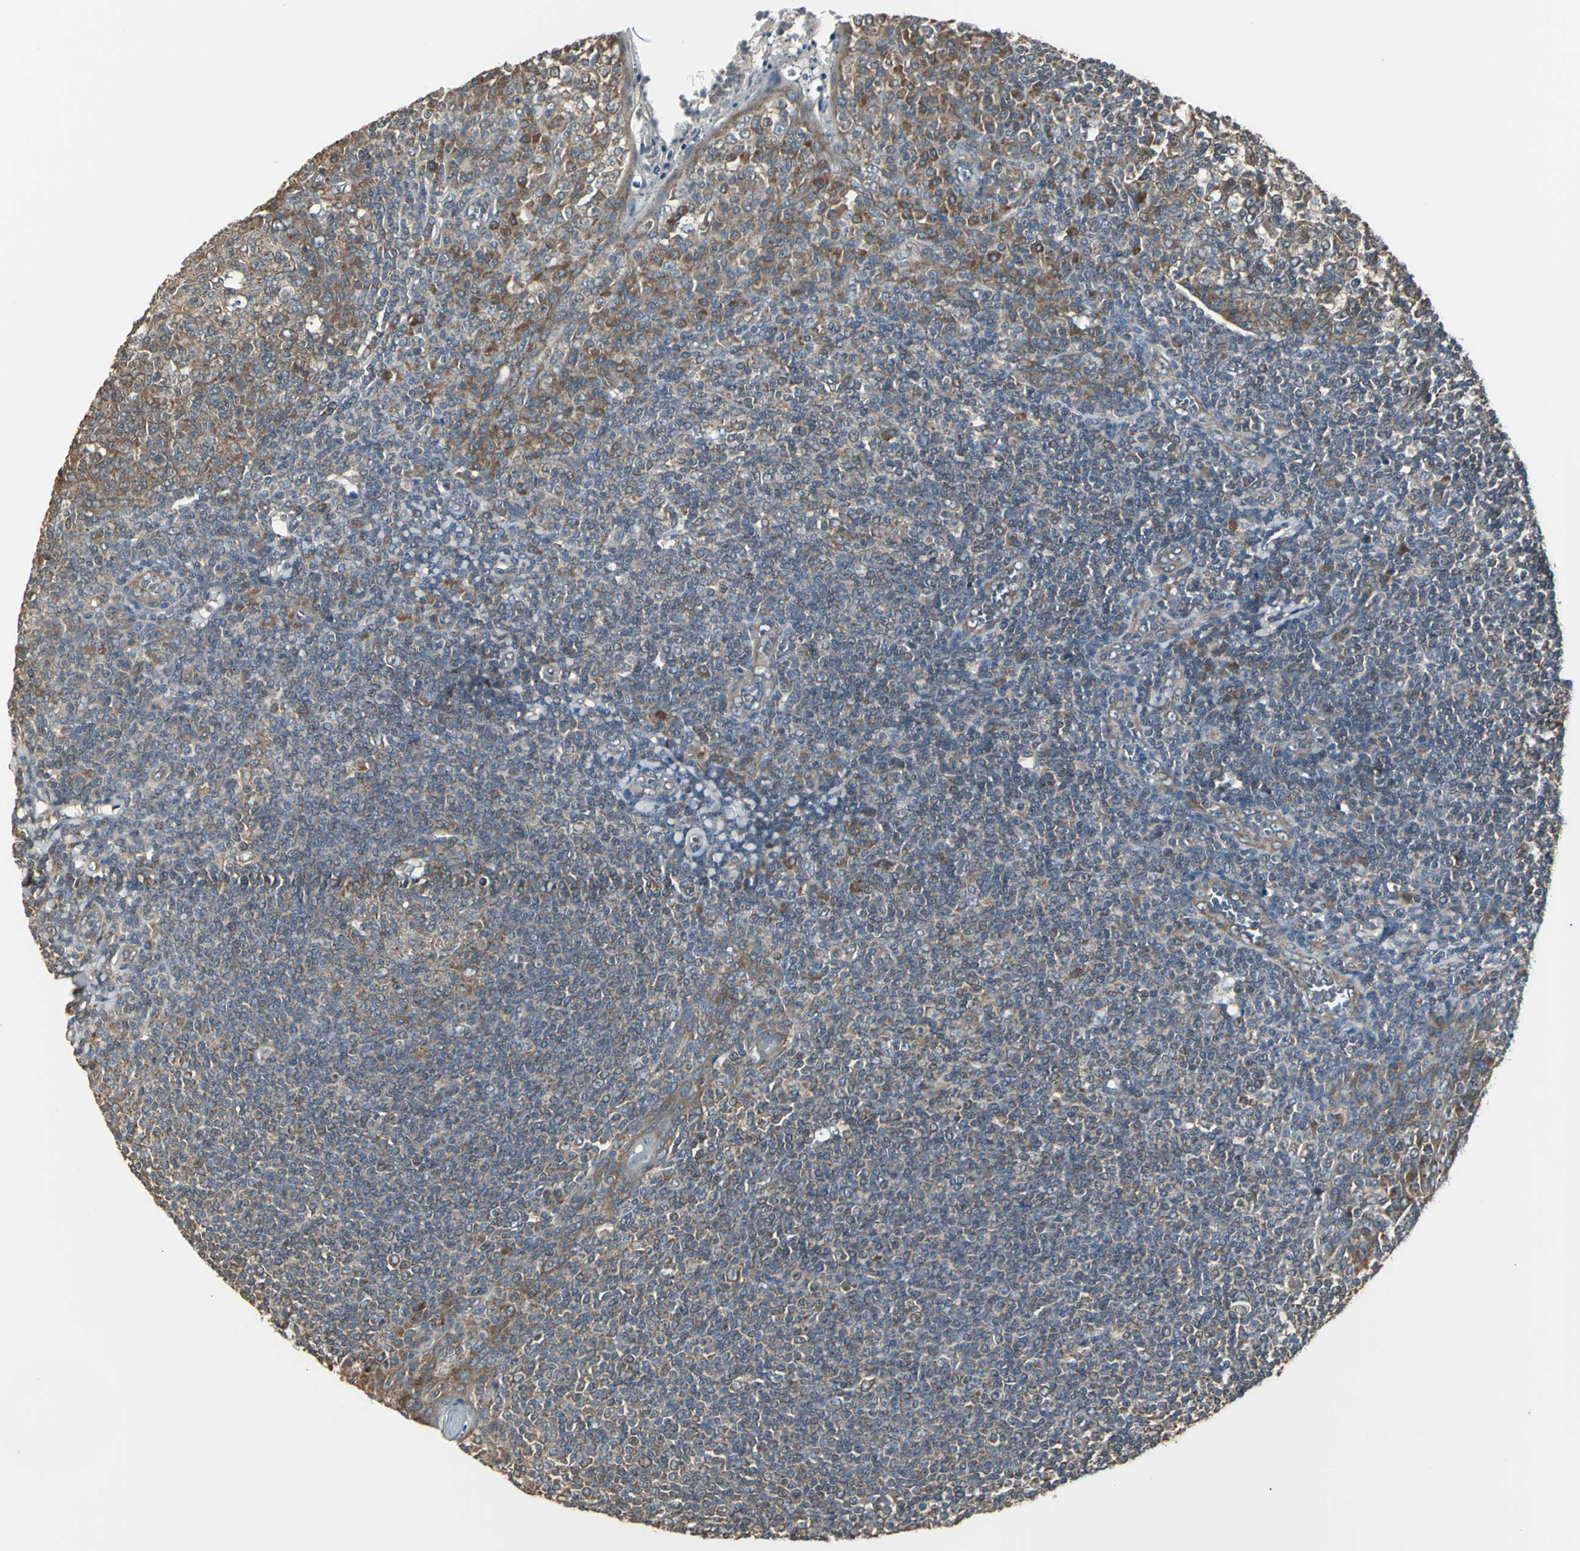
{"staining": {"intensity": "moderate", "quantity": ">75%", "location": "cytoplasmic/membranous"}, "tissue": "tonsil", "cell_type": "Germinal center cells", "image_type": "normal", "snomed": [{"axis": "morphology", "description": "Normal tissue, NOS"}, {"axis": "topography", "description": "Tonsil"}], "caption": "Normal tonsil demonstrates moderate cytoplasmic/membranous staining in about >75% of germinal center cells, visualized by immunohistochemistry. (IHC, brightfield microscopy, high magnification).", "gene": "PFDN1", "patient": {"sex": "male", "age": 31}}